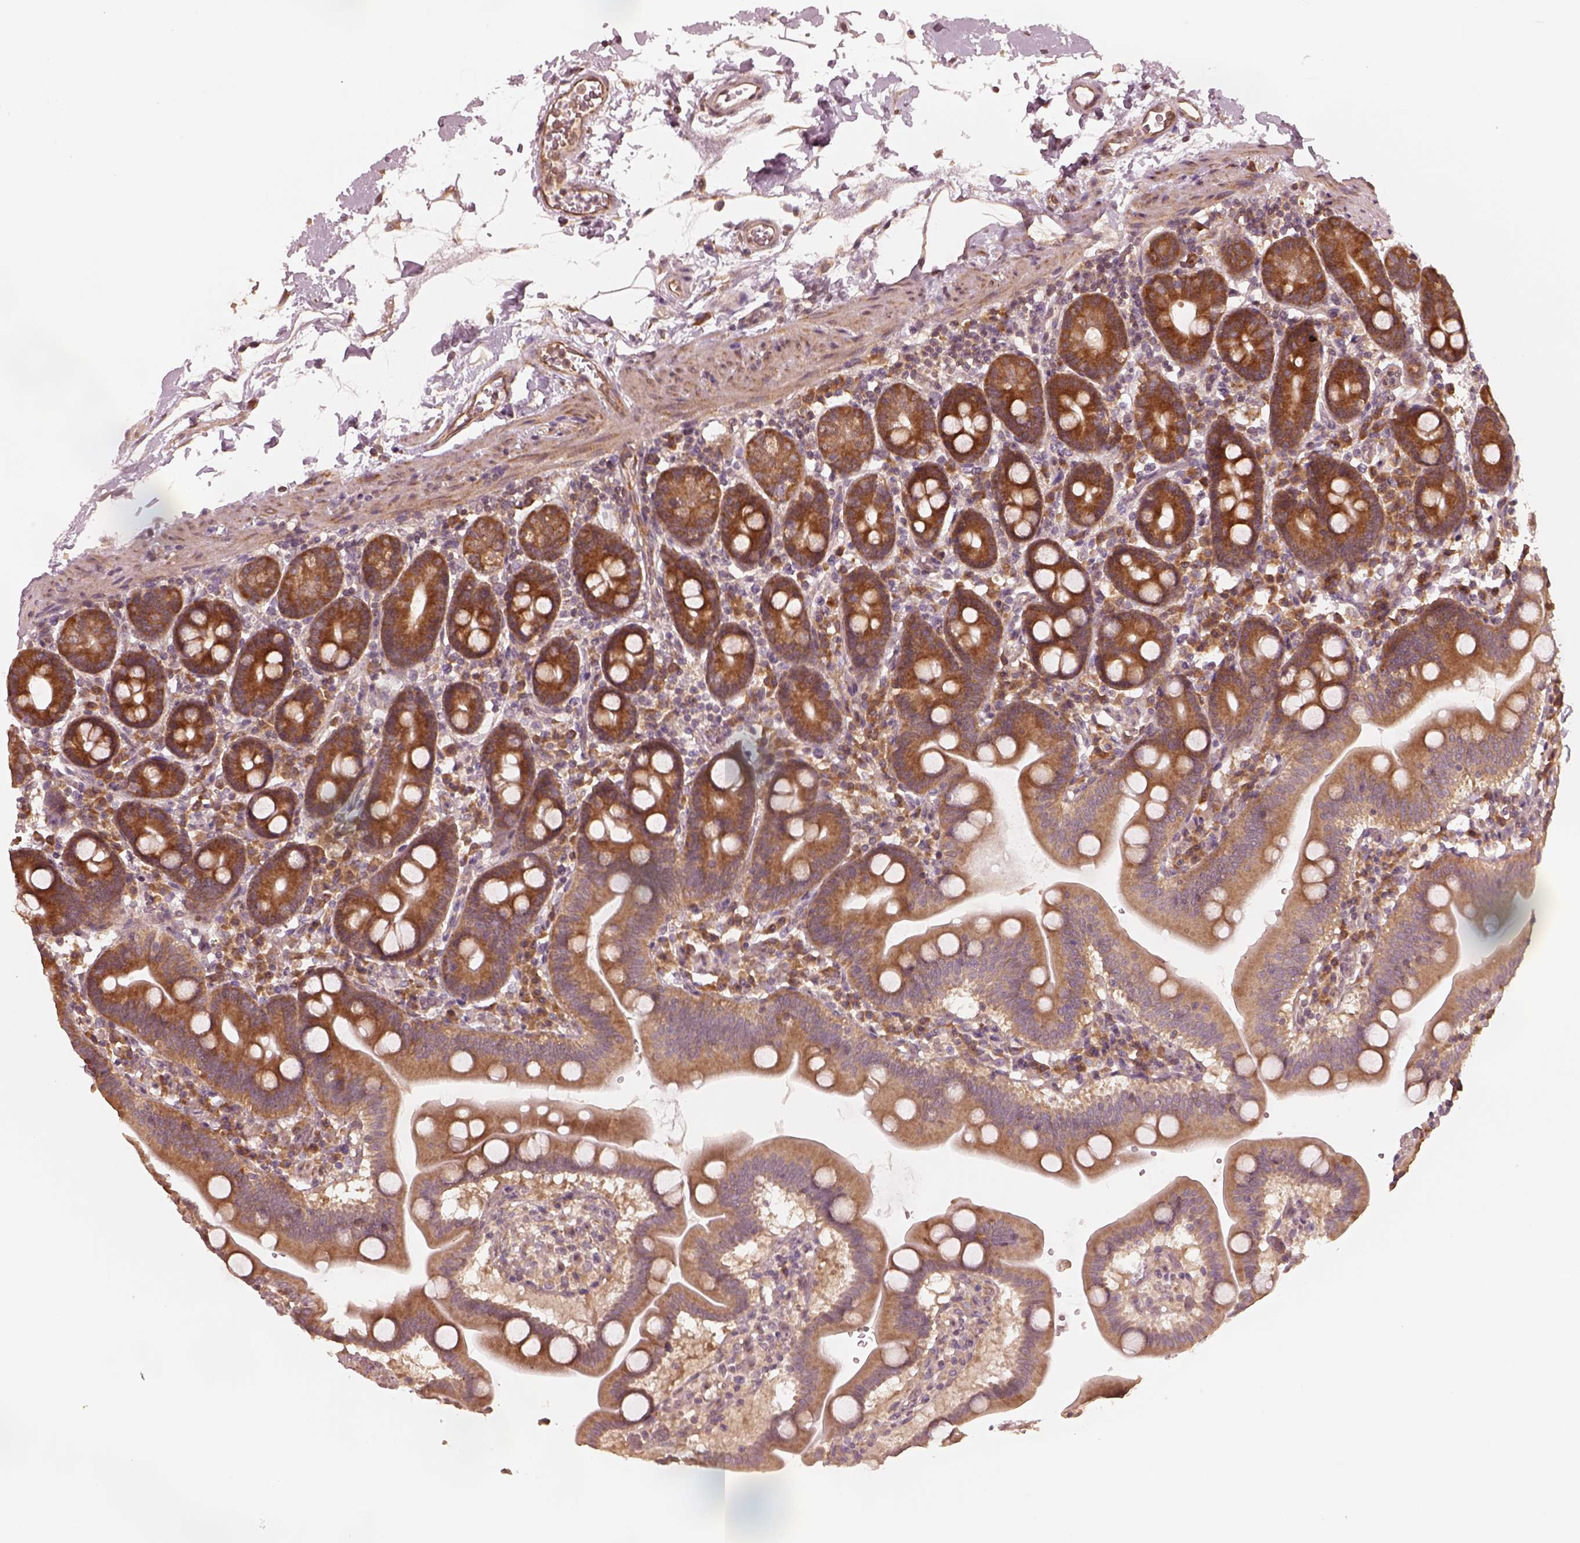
{"staining": {"intensity": "strong", "quantity": ">75%", "location": "cytoplasmic/membranous"}, "tissue": "duodenum", "cell_type": "Glandular cells", "image_type": "normal", "snomed": [{"axis": "morphology", "description": "Normal tissue, NOS"}, {"axis": "topography", "description": "Pancreas"}, {"axis": "topography", "description": "Duodenum"}], "caption": "DAB (3,3'-diaminobenzidine) immunohistochemical staining of normal human duodenum demonstrates strong cytoplasmic/membranous protein expression in about >75% of glandular cells.", "gene": "RPS5", "patient": {"sex": "male", "age": 59}}